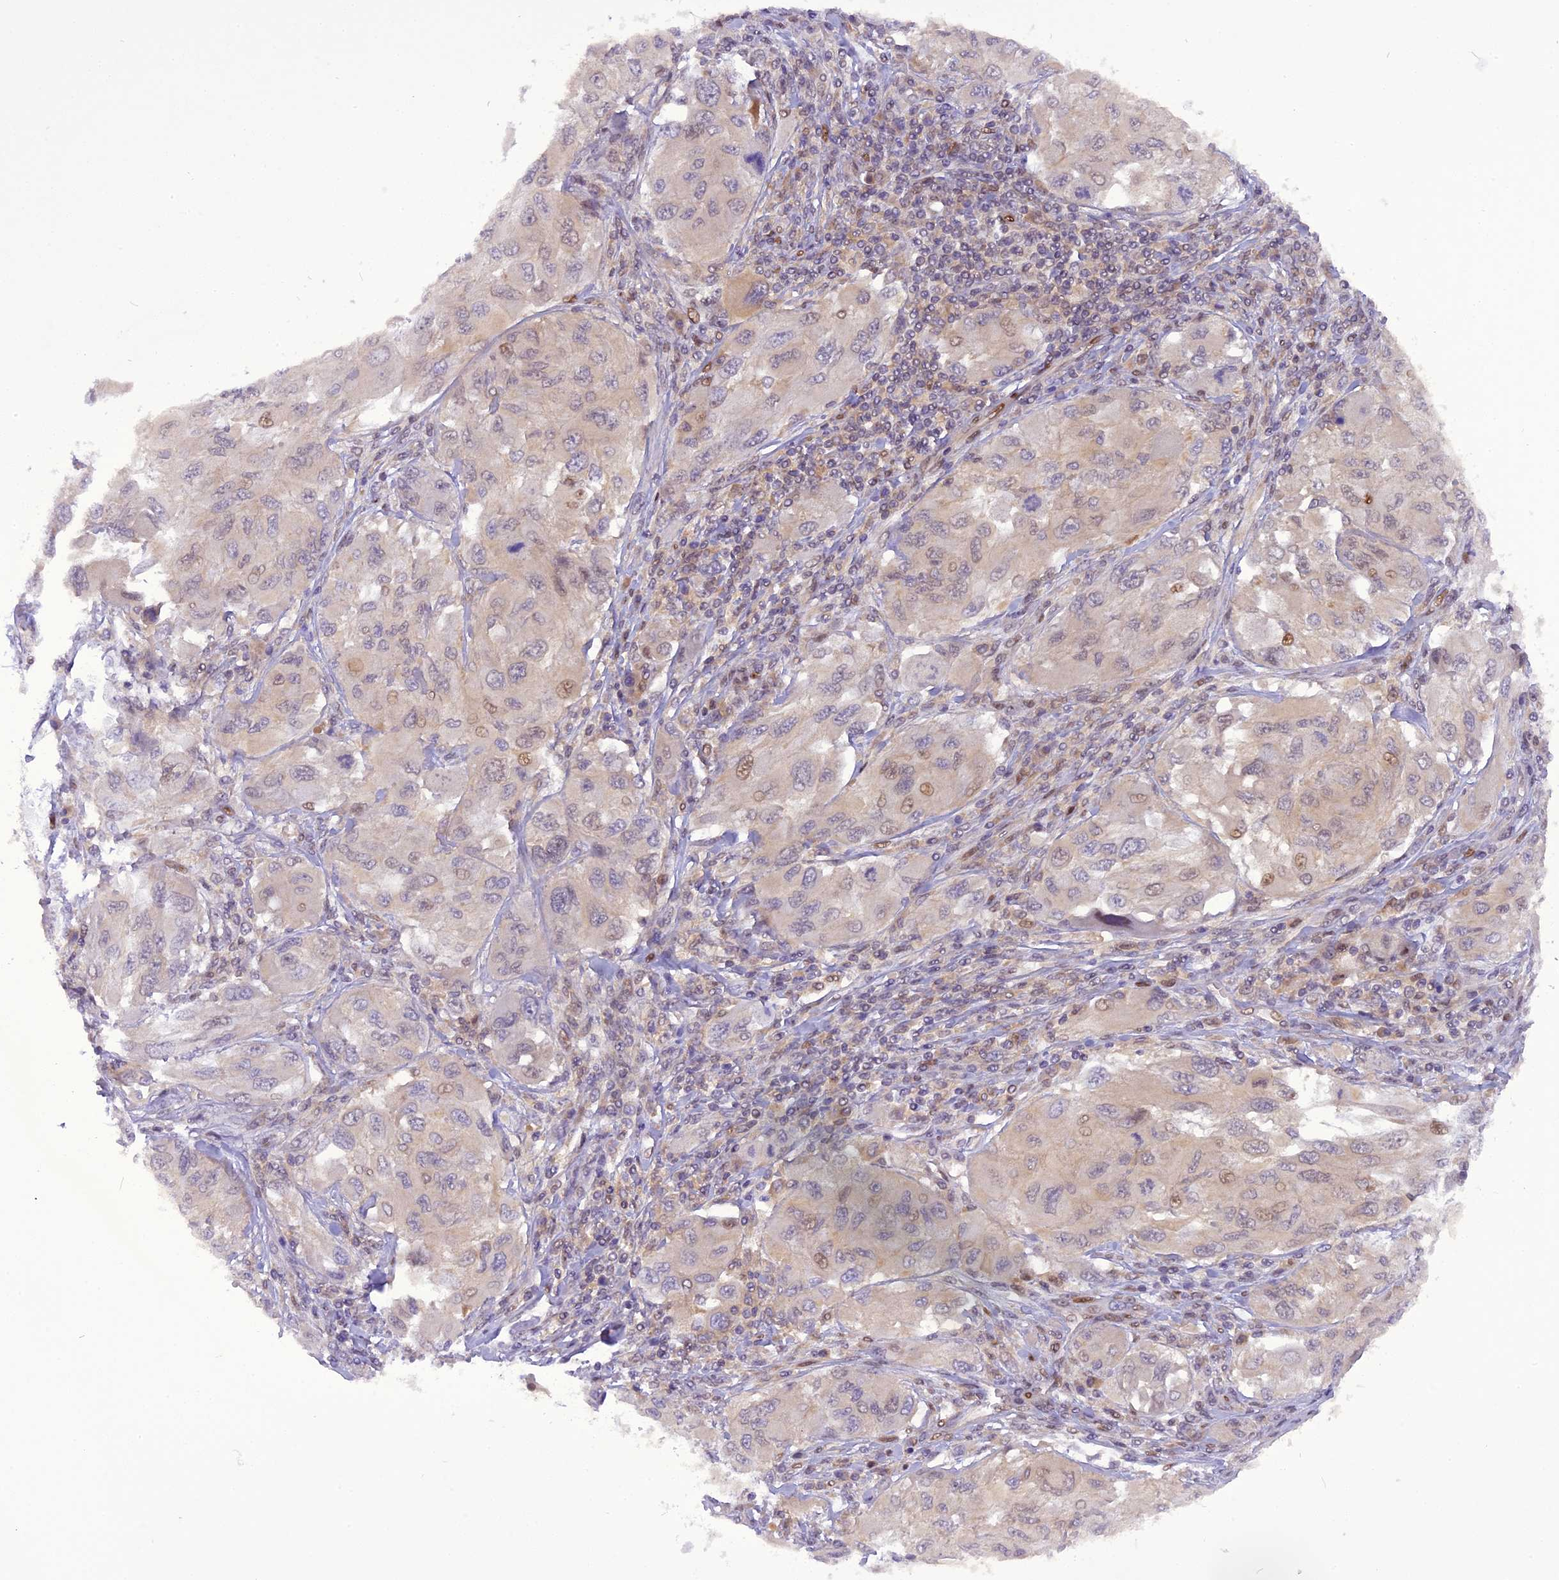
{"staining": {"intensity": "weak", "quantity": "<25%", "location": "nuclear"}, "tissue": "melanoma", "cell_type": "Tumor cells", "image_type": "cancer", "snomed": [{"axis": "morphology", "description": "Malignant melanoma, NOS"}, {"axis": "topography", "description": "Skin"}], "caption": "Immunohistochemistry (IHC) of human malignant melanoma displays no staining in tumor cells.", "gene": "RABGGTA", "patient": {"sex": "female", "age": 91}}